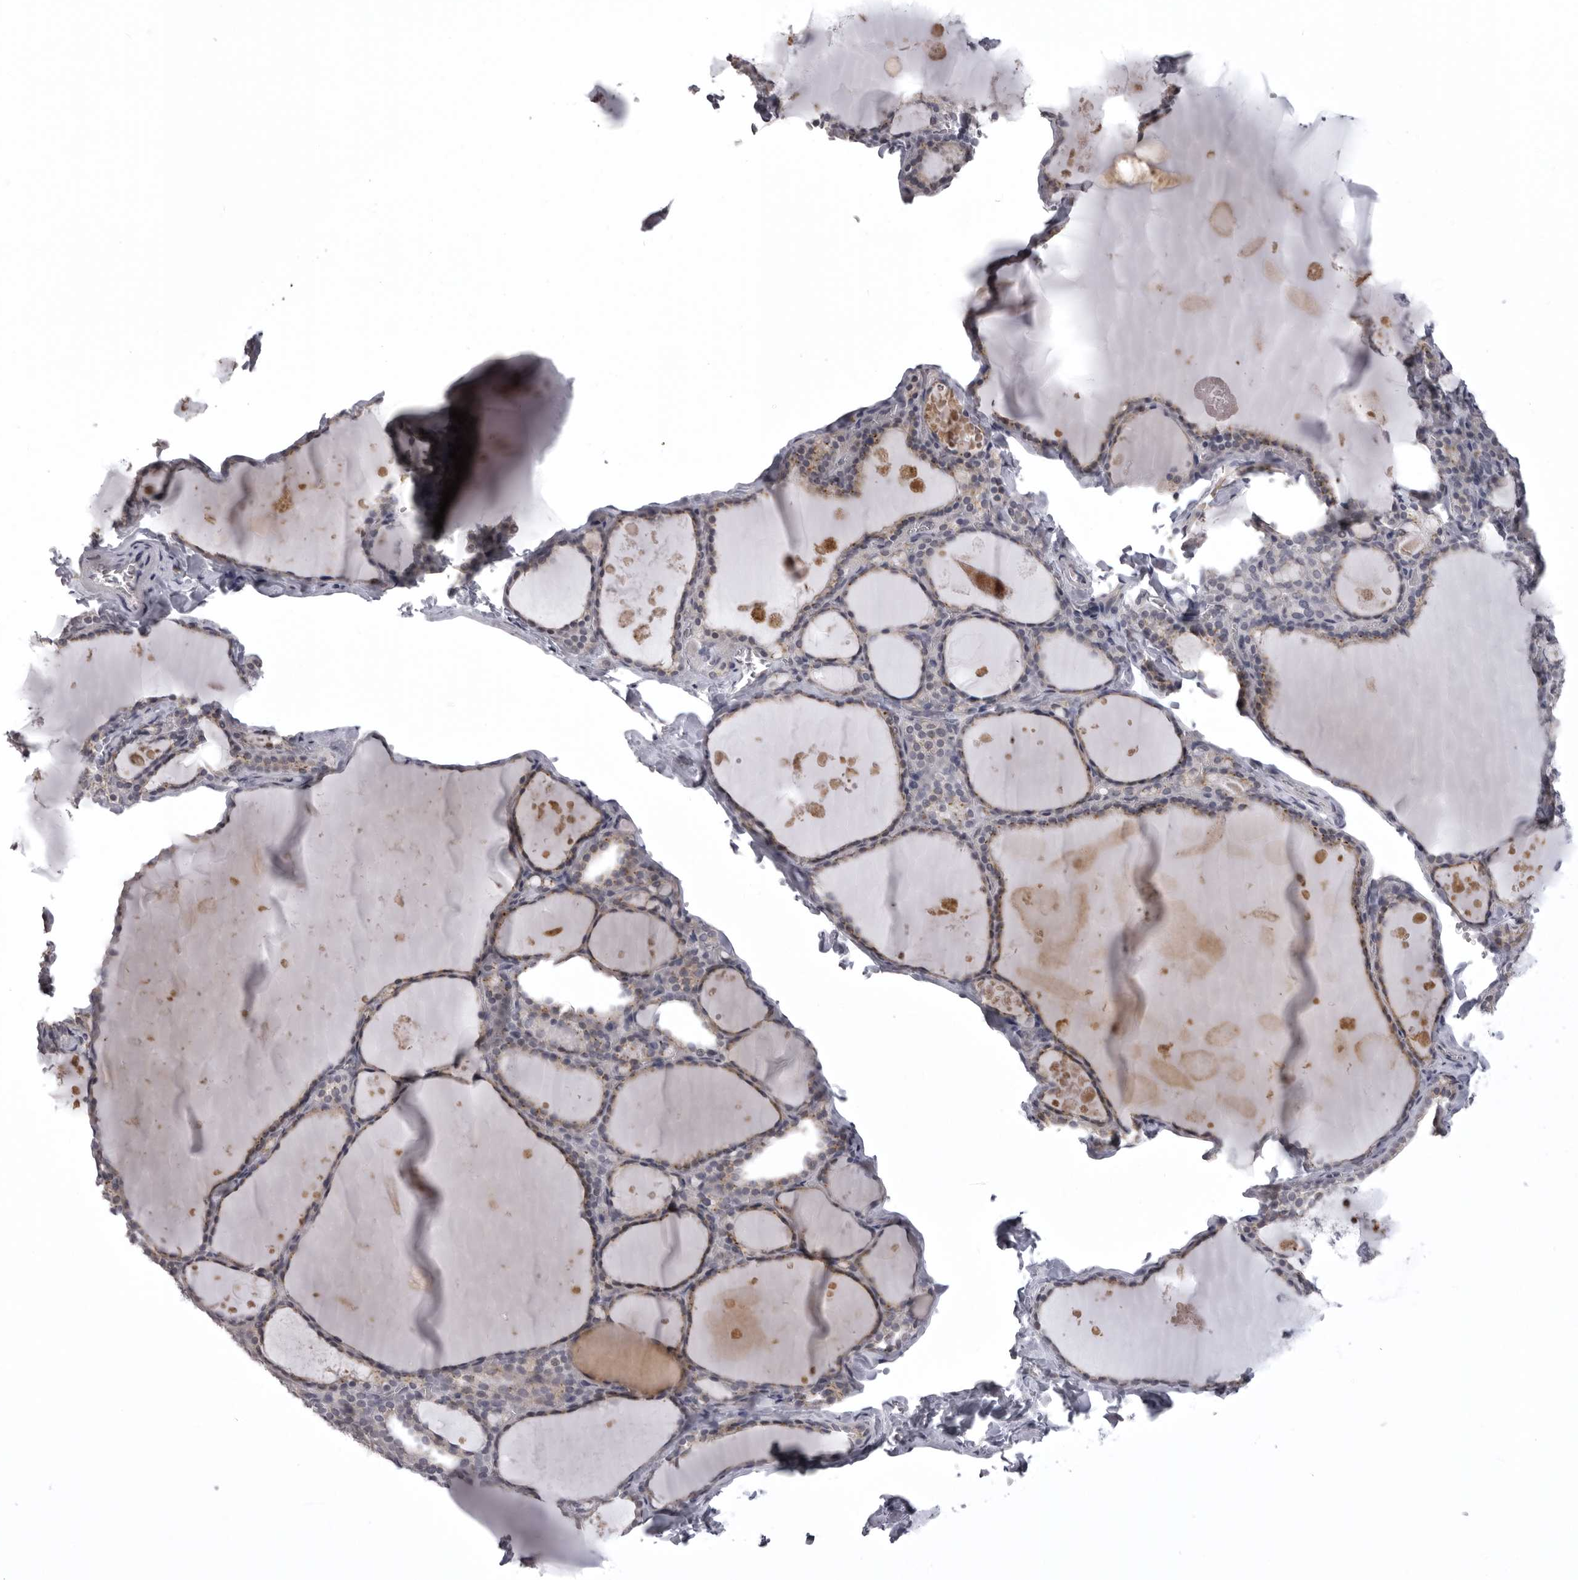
{"staining": {"intensity": "weak", "quantity": "25%-75%", "location": "cytoplasmic/membranous"}, "tissue": "thyroid gland", "cell_type": "Glandular cells", "image_type": "normal", "snomed": [{"axis": "morphology", "description": "Normal tissue, NOS"}, {"axis": "topography", "description": "Thyroid gland"}], "caption": "Immunohistochemical staining of unremarkable thyroid gland demonstrates low levels of weak cytoplasmic/membranous staining in approximately 25%-75% of glandular cells.", "gene": "NCEH1", "patient": {"sex": "male", "age": 56}}